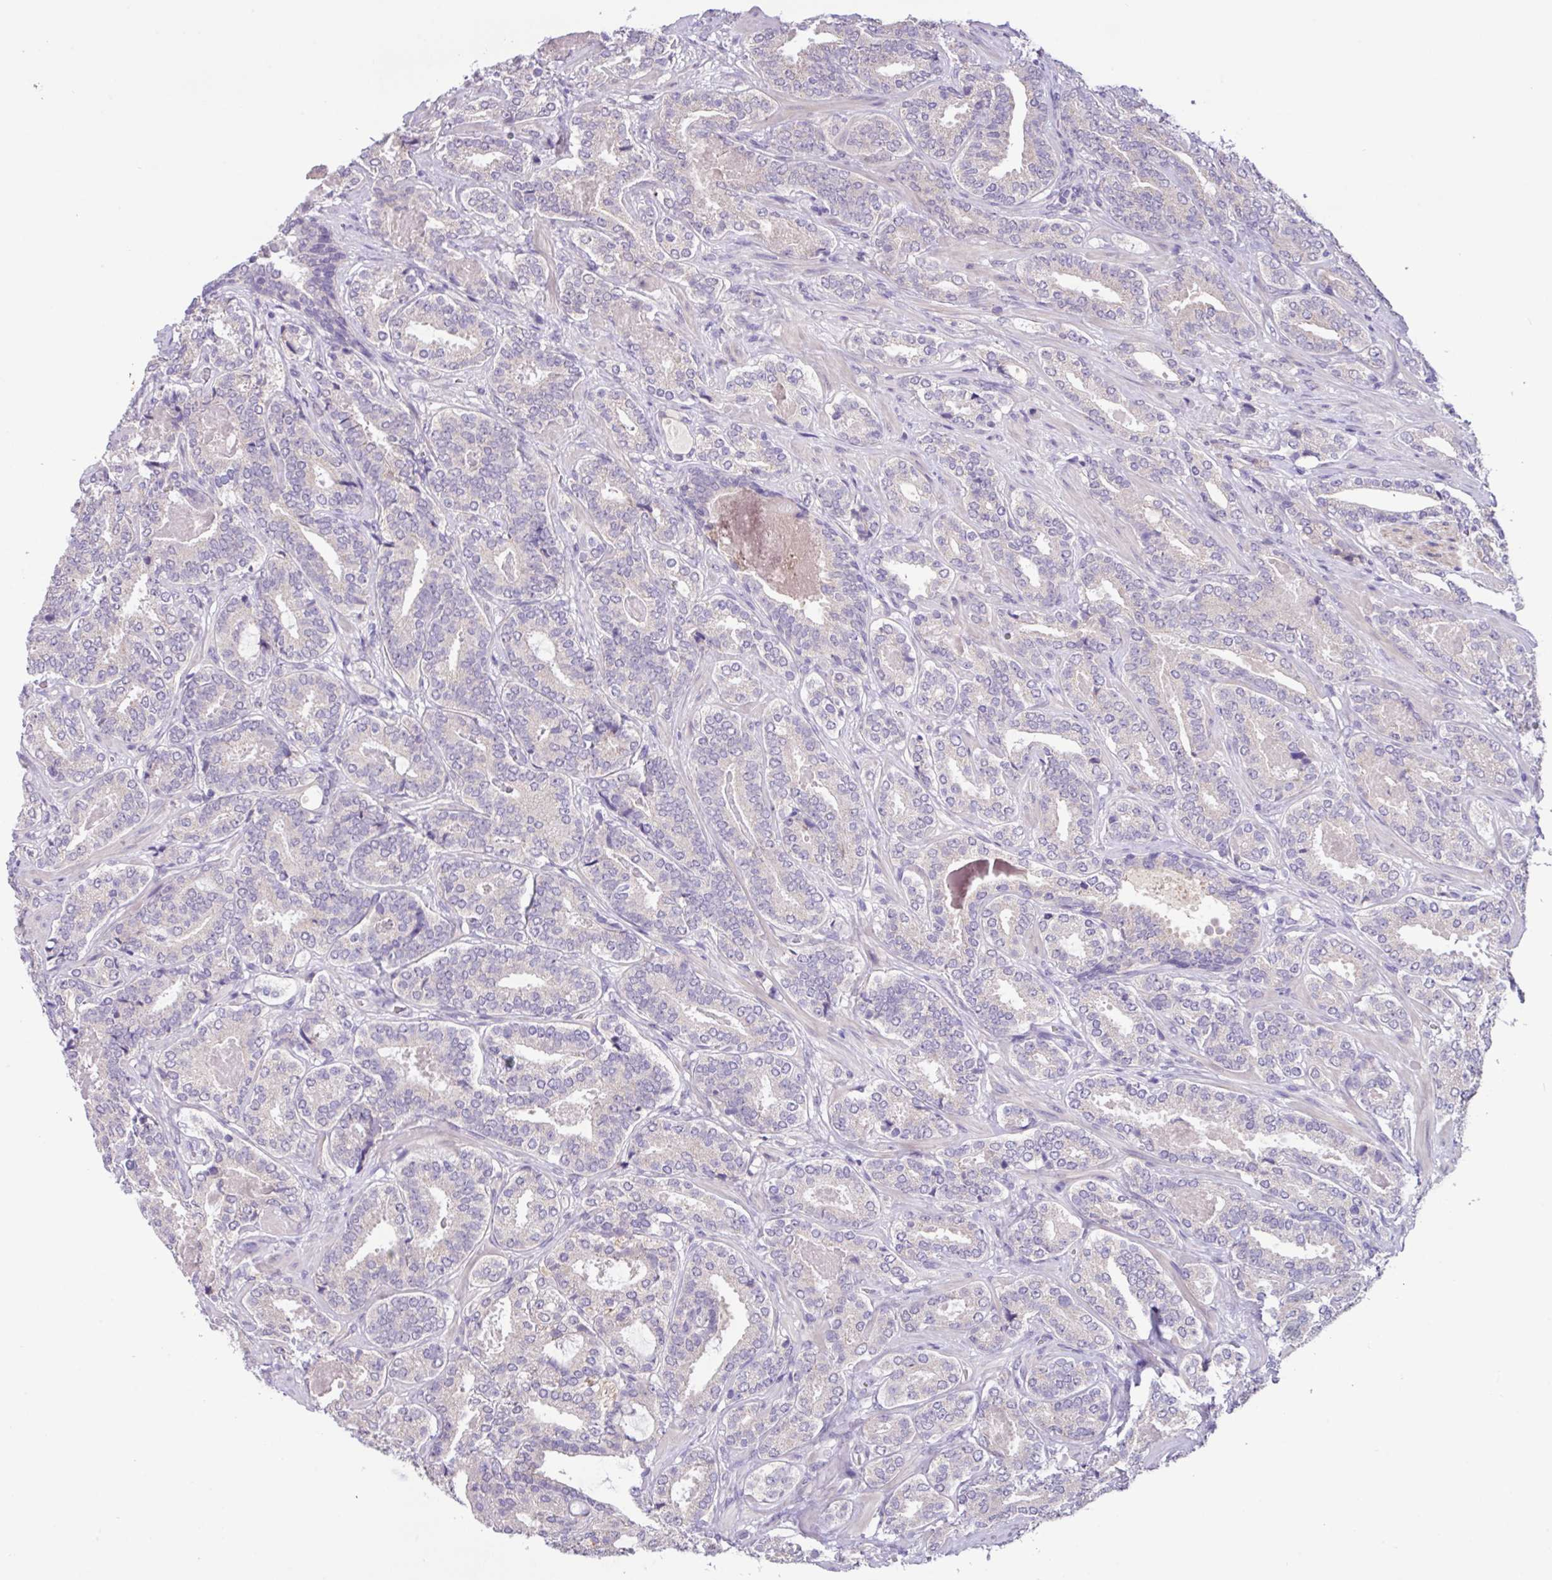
{"staining": {"intensity": "negative", "quantity": "none", "location": "none"}, "tissue": "prostate cancer", "cell_type": "Tumor cells", "image_type": "cancer", "snomed": [{"axis": "morphology", "description": "Adenocarcinoma, High grade"}, {"axis": "topography", "description": "Prostate"}], "caption": "Human prostate cancer stained for a protein using immunohistochemistry demonstrates no expression in tumor cells.", "gene": "PAX8", "patient": {"sex": "male", "age": 65}}